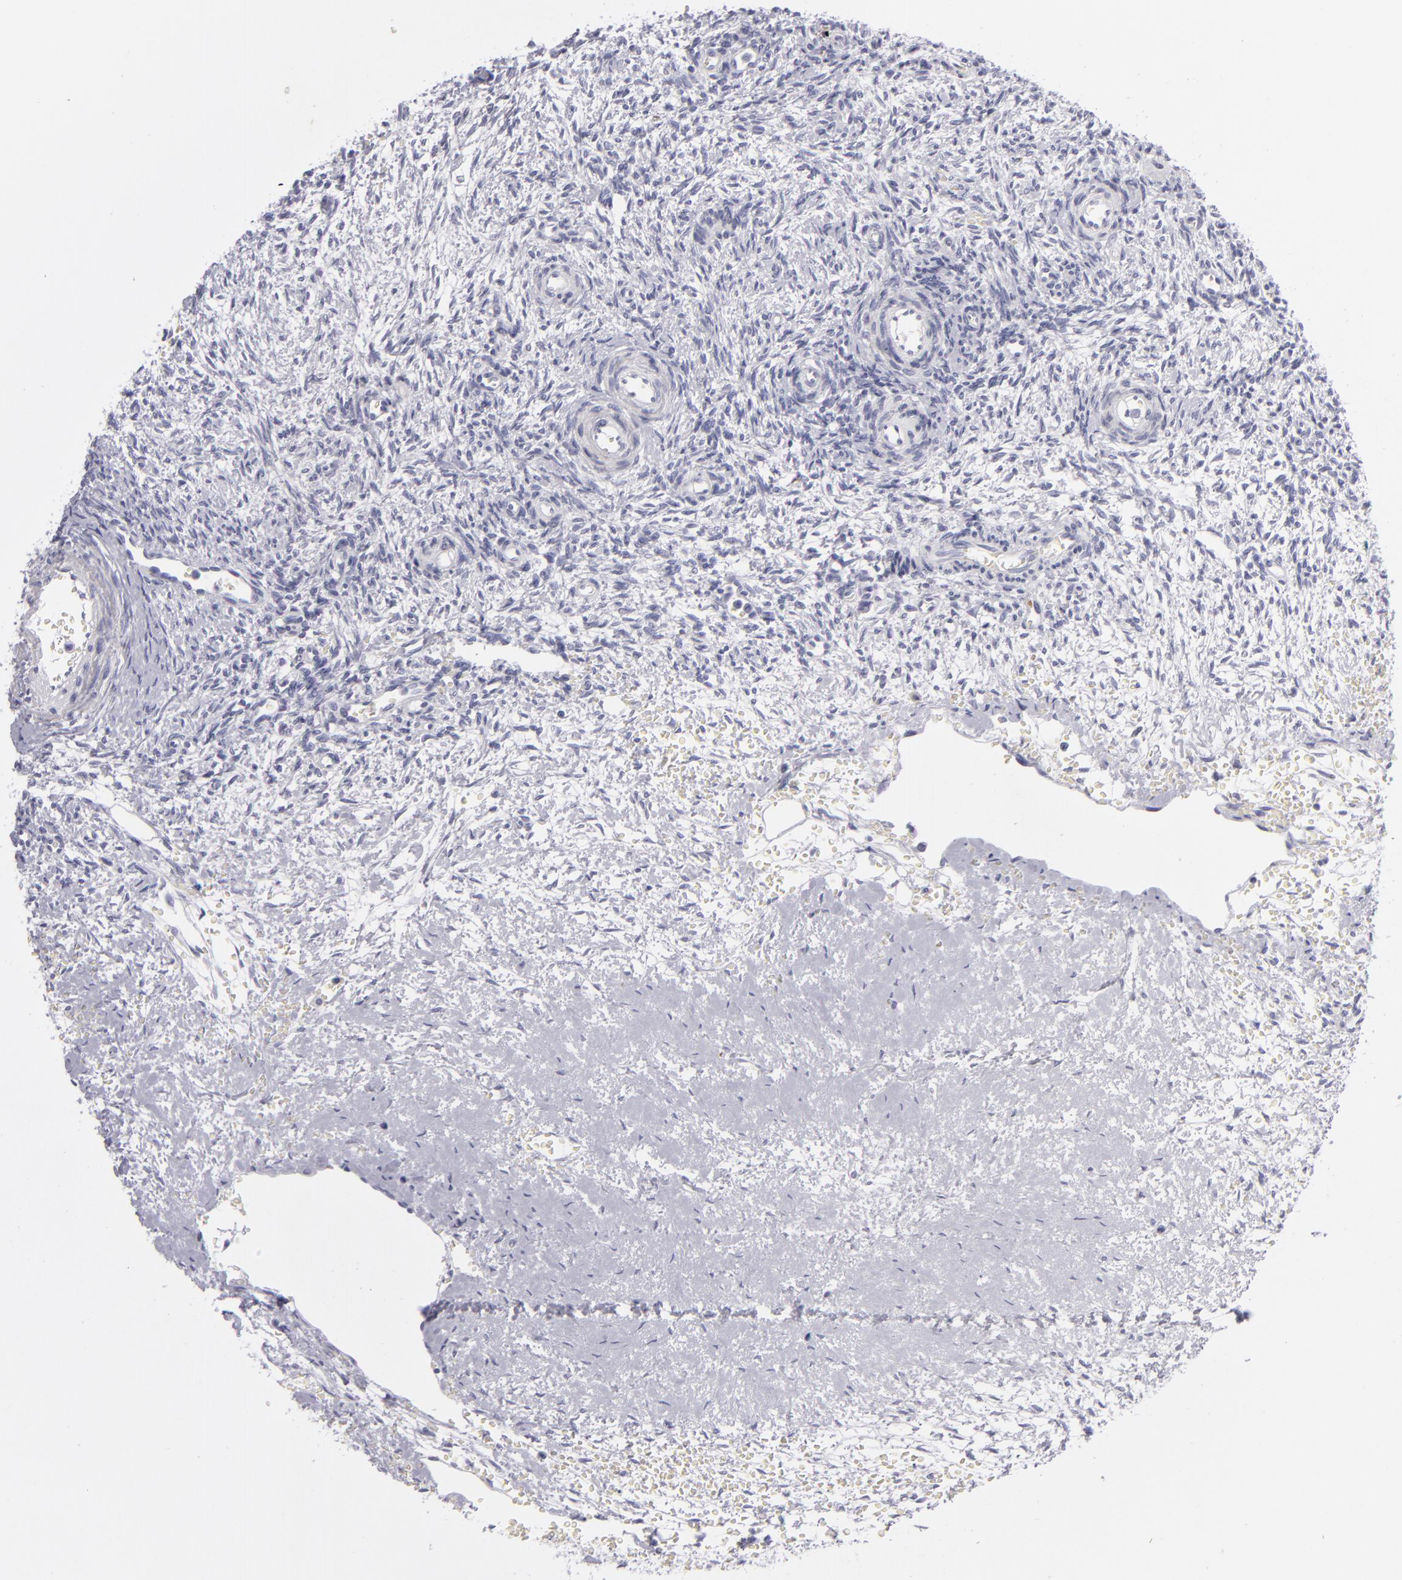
{"staining": {"intensity": "negative", "quantity": "none", "location": "none"}, "tissue": "ovary", "cell_type": "Follicle cells", "image_type": "normal", "snomed": [{"axis": "morphology", "description": "Normal tissue, NOS"}, {"axis": "topography", "description": "Ovary"}], "caption": "DAB immunohistochemical staining of normal ovary displays no significant staining in follicle cells.", "gene": "TNNC1", "patient": {"sex": "female", "age": 39}}